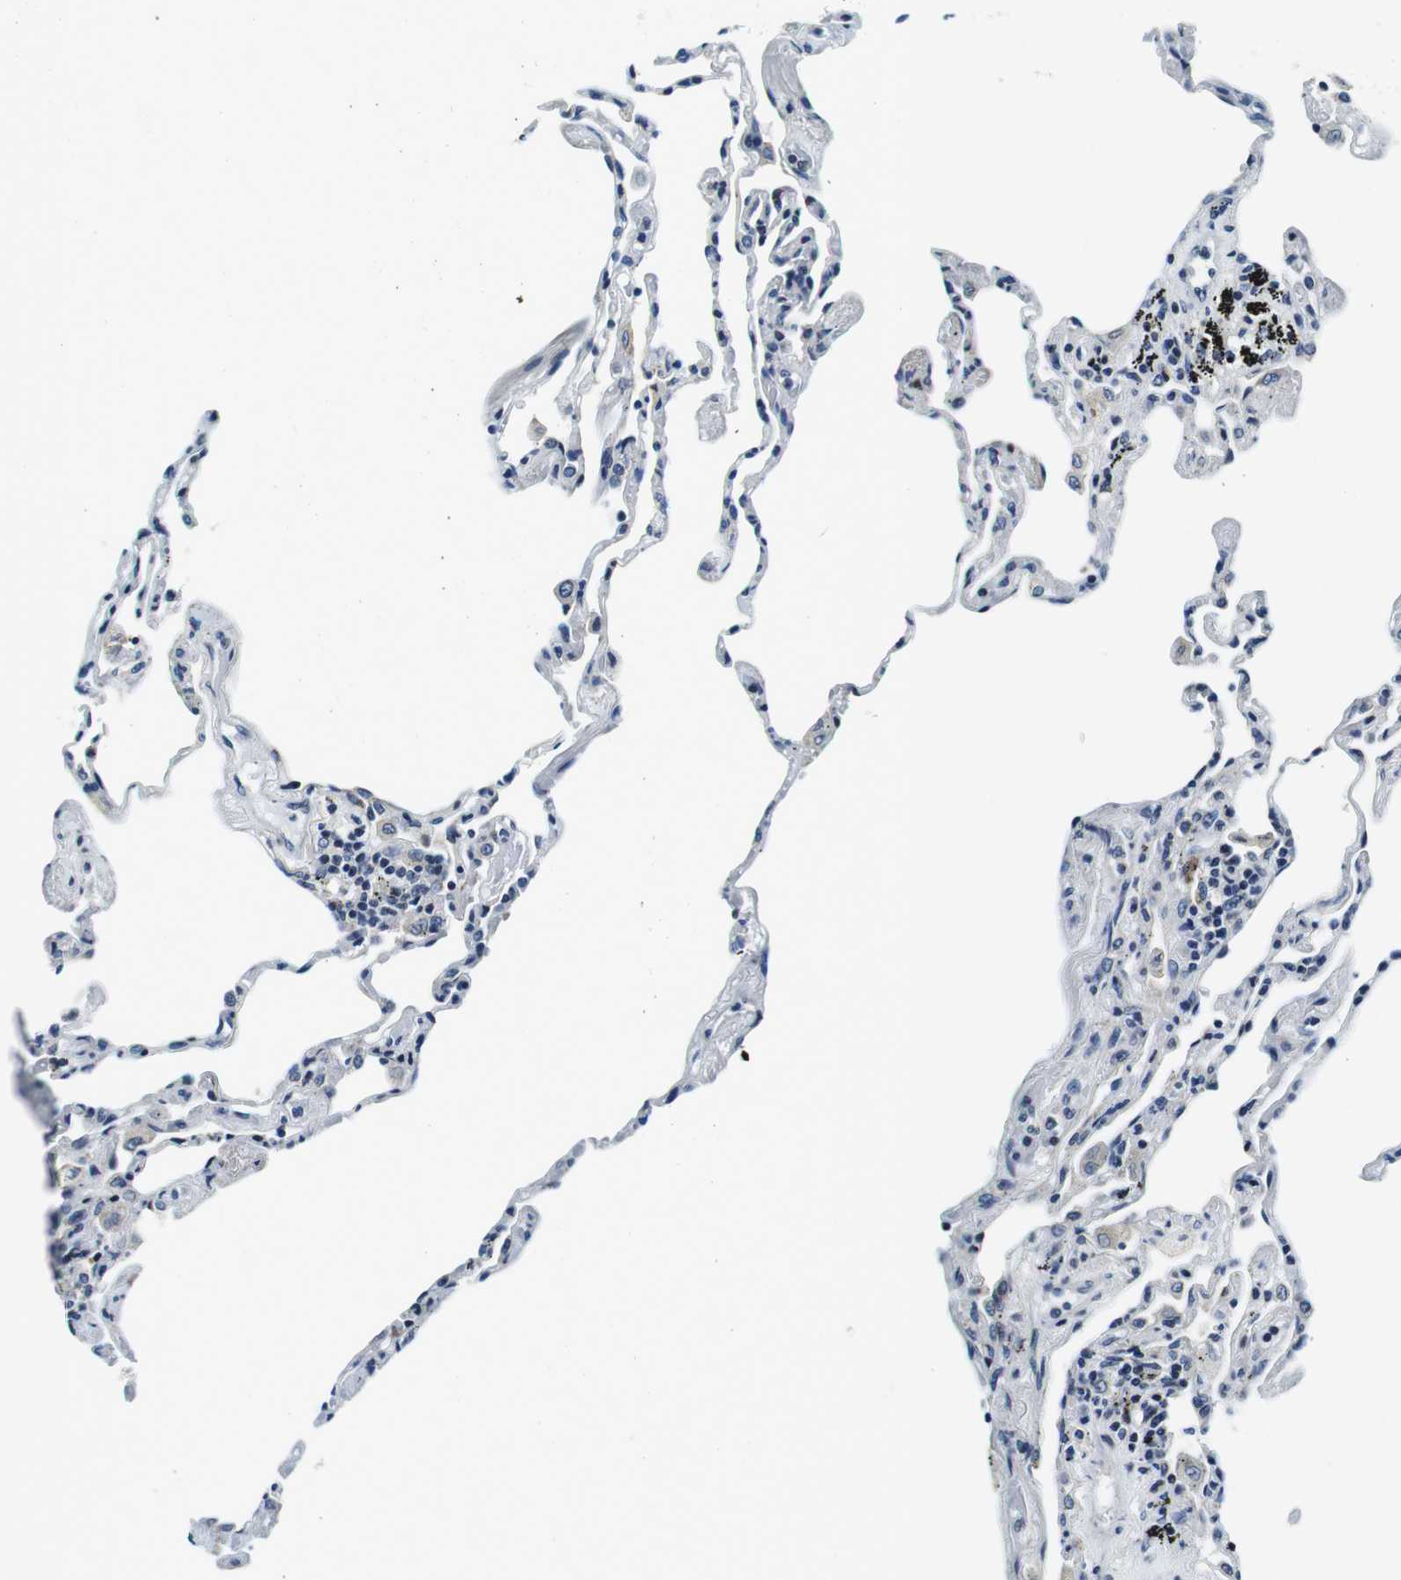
{"staining": {"intensity": "negative", "quantity": "none", "location": "none"}, "tissue": "lung", "cell_type": "Alveolar cells", "image_type": "normal", "snomed": [{"axis": "morphology", "description": "Normal tissue, NOS"}, {"axis": "topography", "description": "Lung"}], "caption": "A high-resolution micrograph shows immunohistochemistry staining of unremarkable lung, which exhibits no significant staining in alveolar cells.", "gene": "FAR2", "patient": {"sex": "male", "age": 59}}